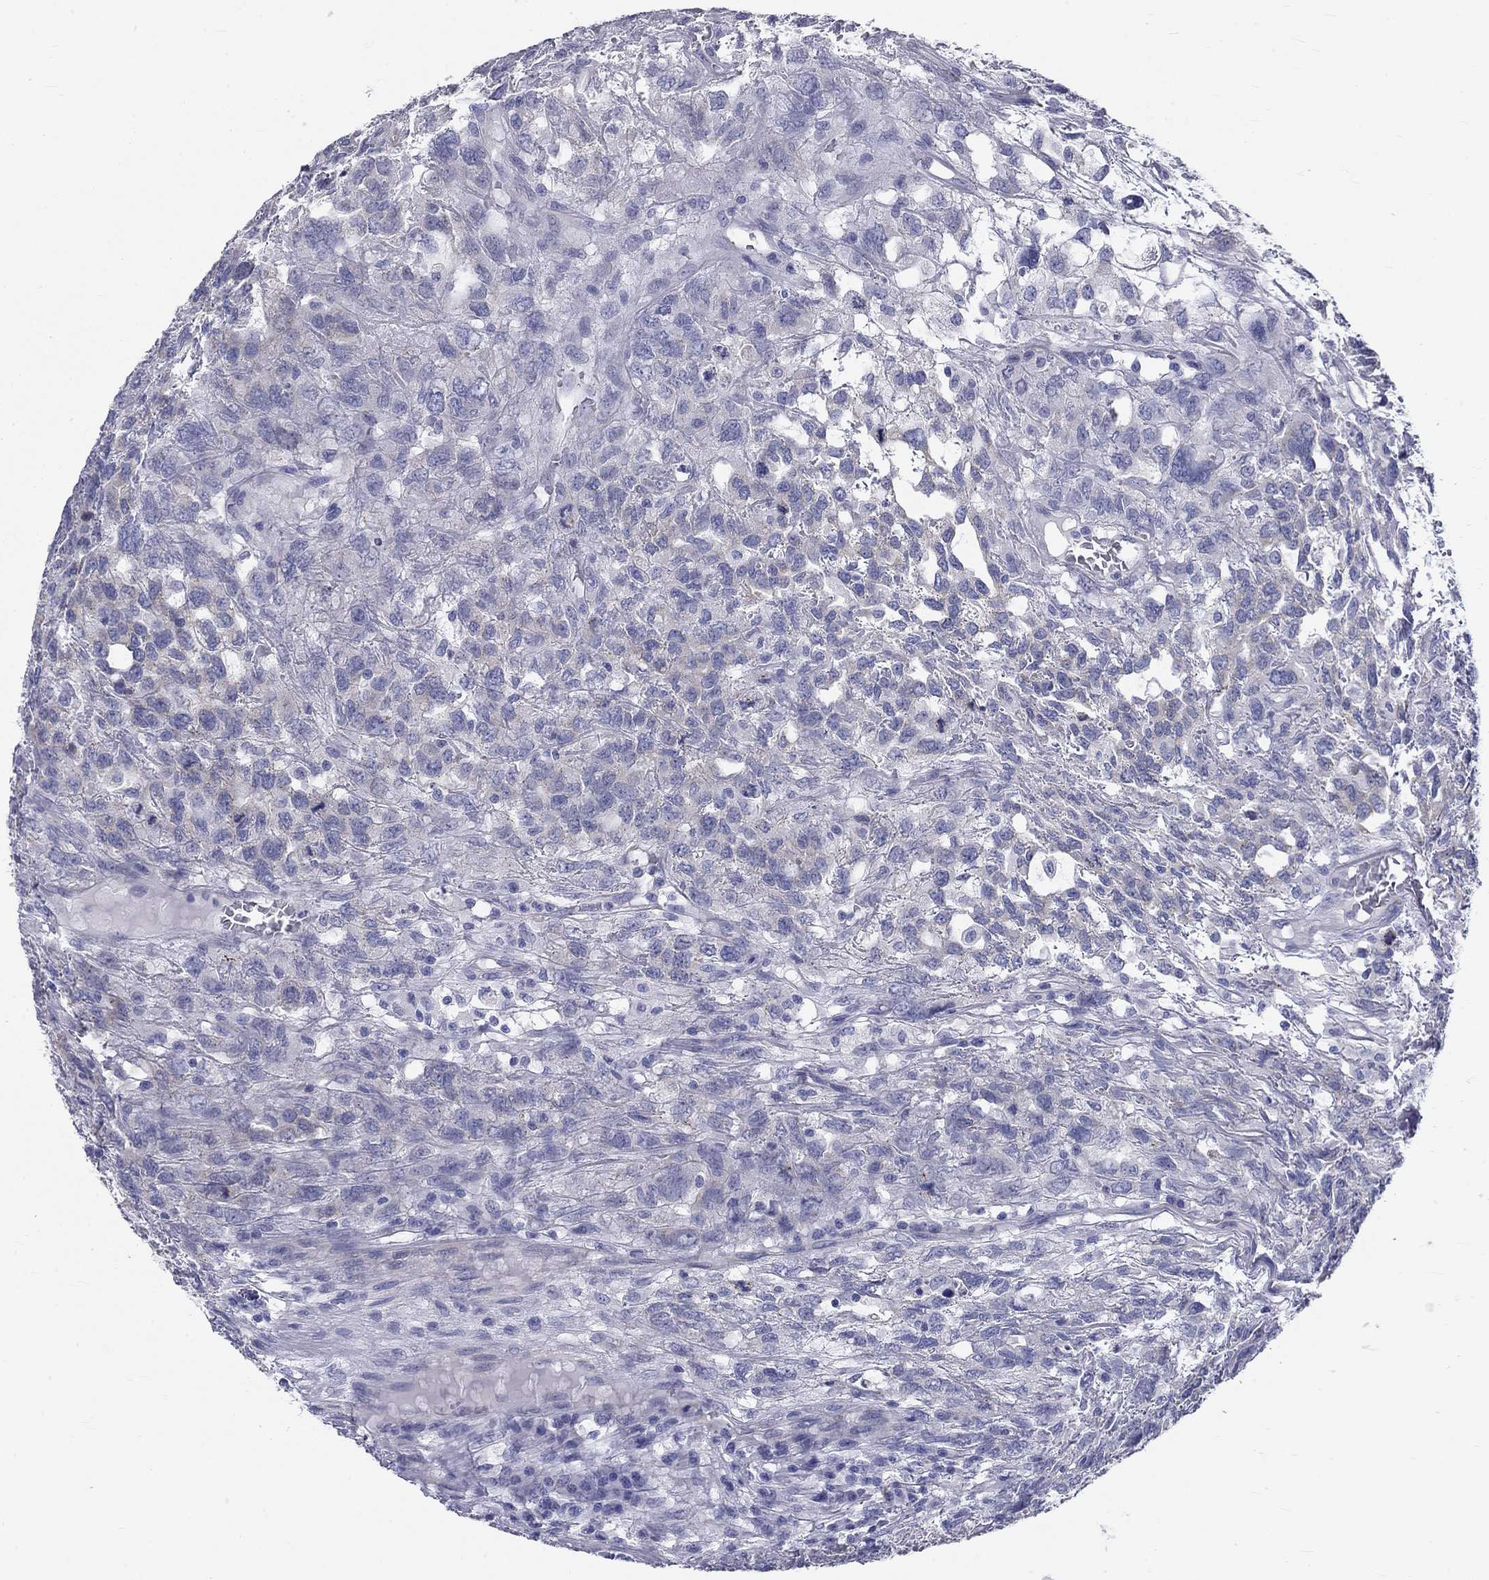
{"staining": {"intensity": "negative", "quantity": "none", "location": "none"}, "tissue": "testis cancer", "cell_type": "Tumor cells", "image_type": "cancer", "snomed": [{"axis": "morphology", "description": "Seminoma, NOS"}, {"axis": "topography", "description": "Testis"}], "caption": "Human testis seminoma stained for a protein using IHC reveals no expression in tumor cells.", "gene": "GALNTL5", "patient": {"sex": "male", "age": 52}}